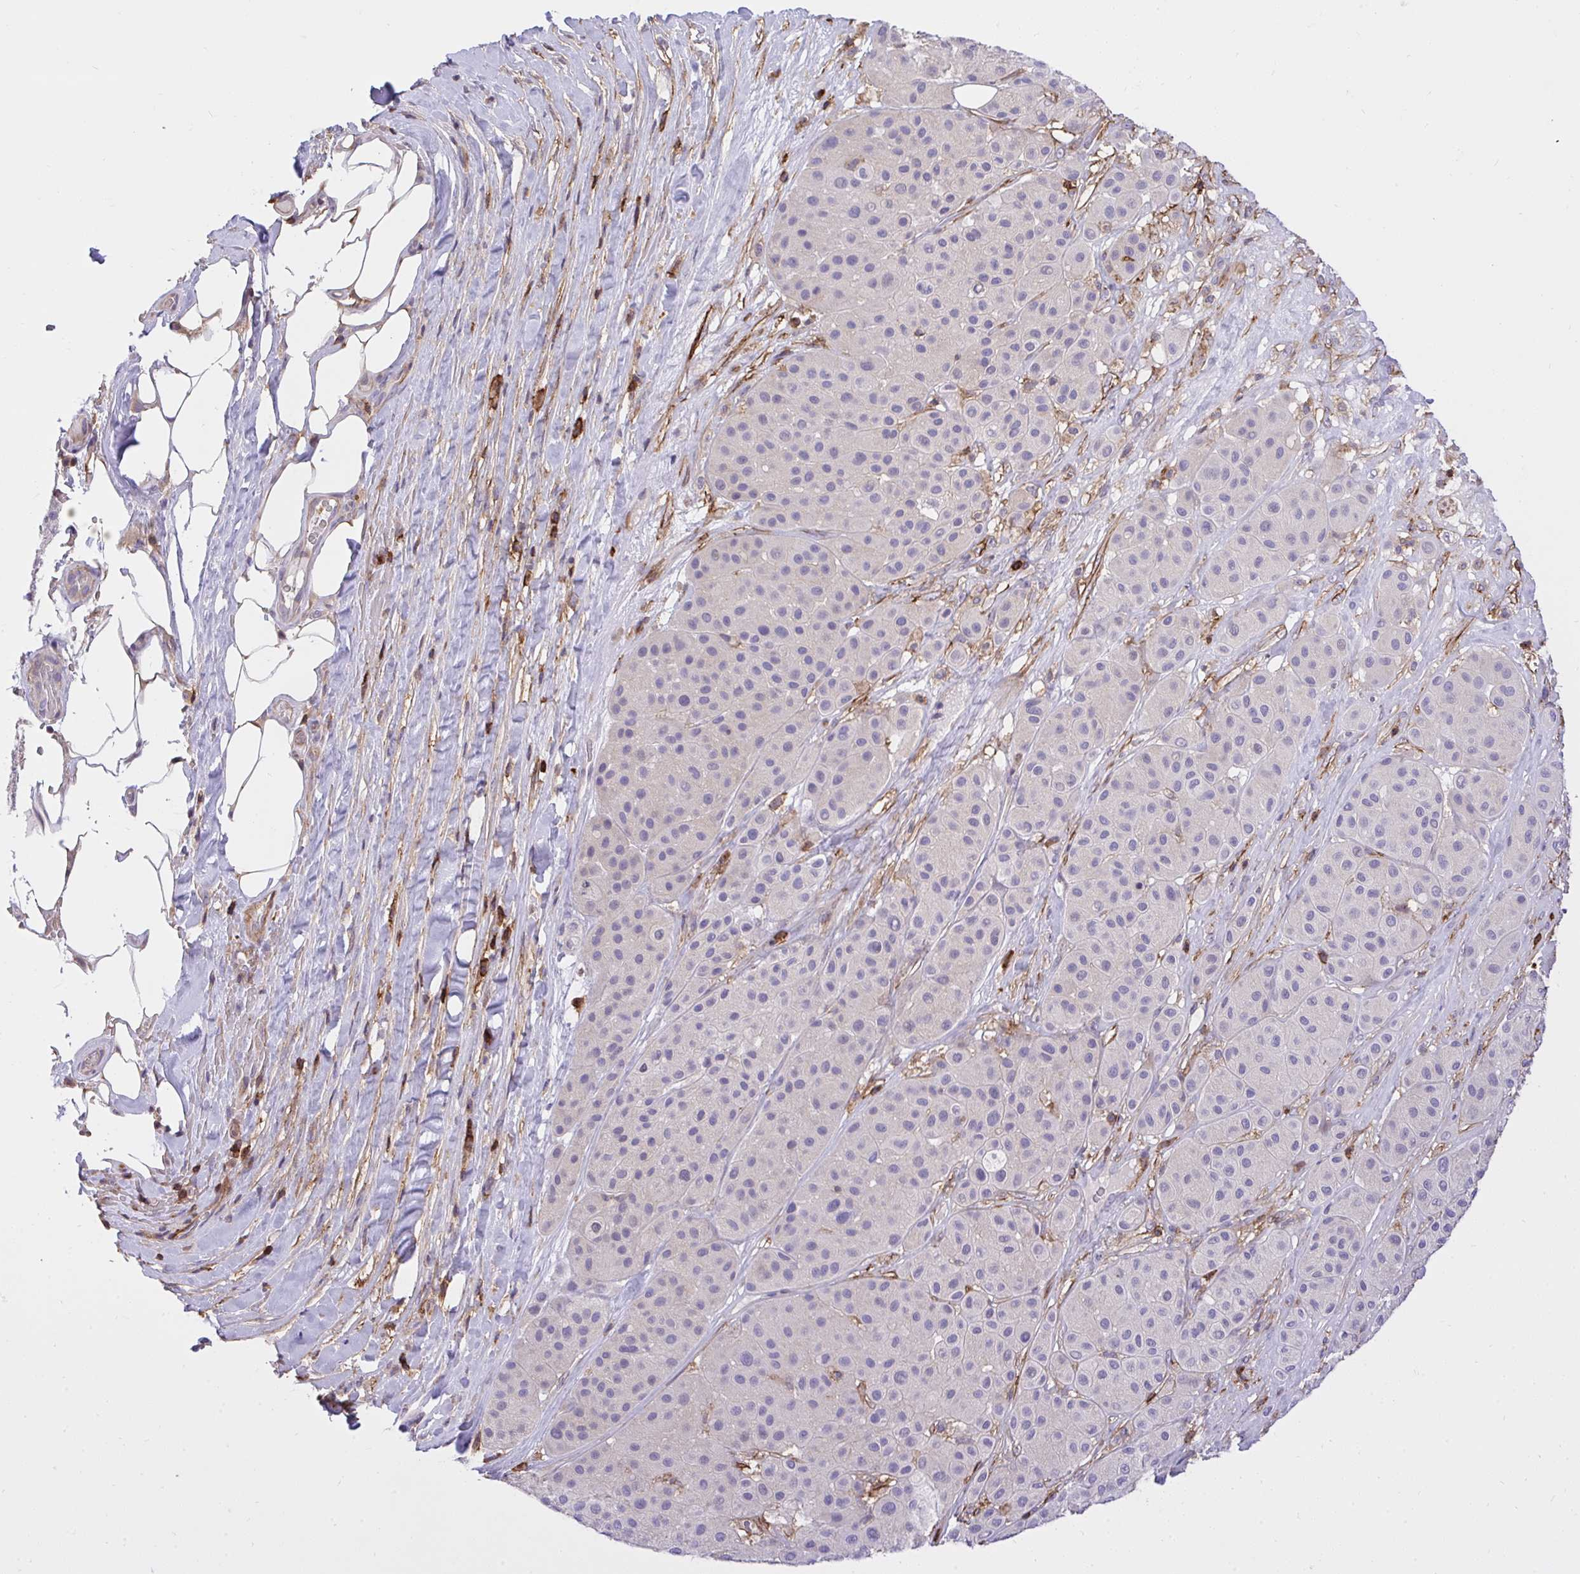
{"staining": {"intensity": "negative", "quantity": "none", "location": "none"}, "tissue": "melanoma", "cell_type": "Tumor cells", "image_type": "cancer", "snomed": [{"axis": "morphology", "description": "Malignant melanoma, Metastatic site"}, {"axis": "topography", "description": "Smooth muscle"}], "caption": "IHC of malignant melanoma (metastatic site) reveals no positivity in tumor cells. (Immunohistochemistry (ihc), brightfield microscopy, high magnification).", "gene": "ERI1", "patient": {"sex": "male", "age": 41}}